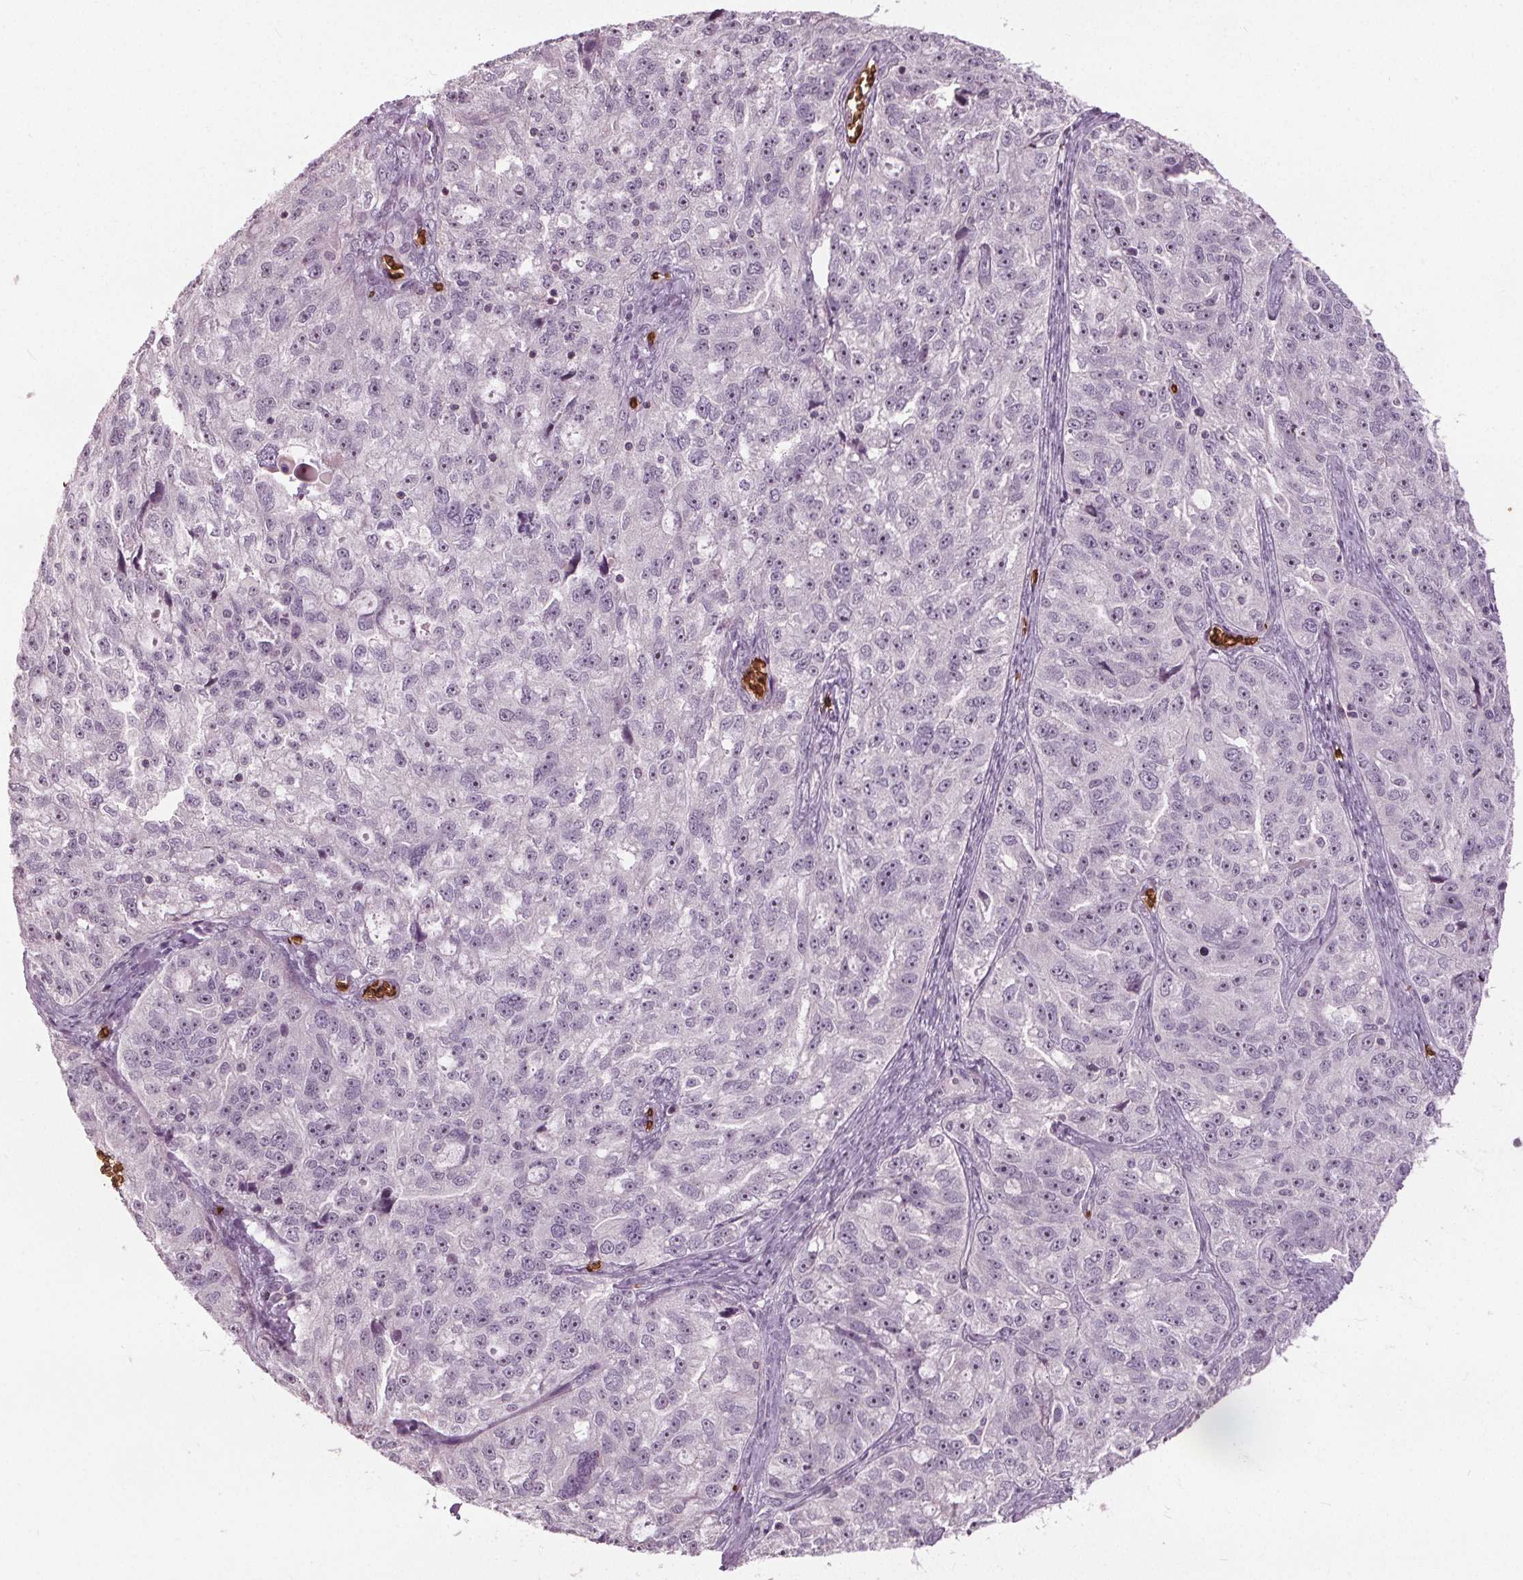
{"staining": {"intensity": "negative", "quantity": "none", "location": "none"}, "tissue": "ovarian cancer", "cell_type": "Tumor cells", "image_type": "cancer", "snomed": [{"axis": "morphology", "description": "Cystadenocarcinoma, serous, NOS"}, {"axis": "topography", "description": "Ovary"}], "caption": "This micrograph is of ovarian cancer (serous cystadenocarcinoma) stained with immunohistochemistry to label a protein in brown with the nuclei are counter-stained blue. There is no positivity in tumor cells.", "gene": "SLC4A1", "patient": {"sex": "female", "age": 51}}